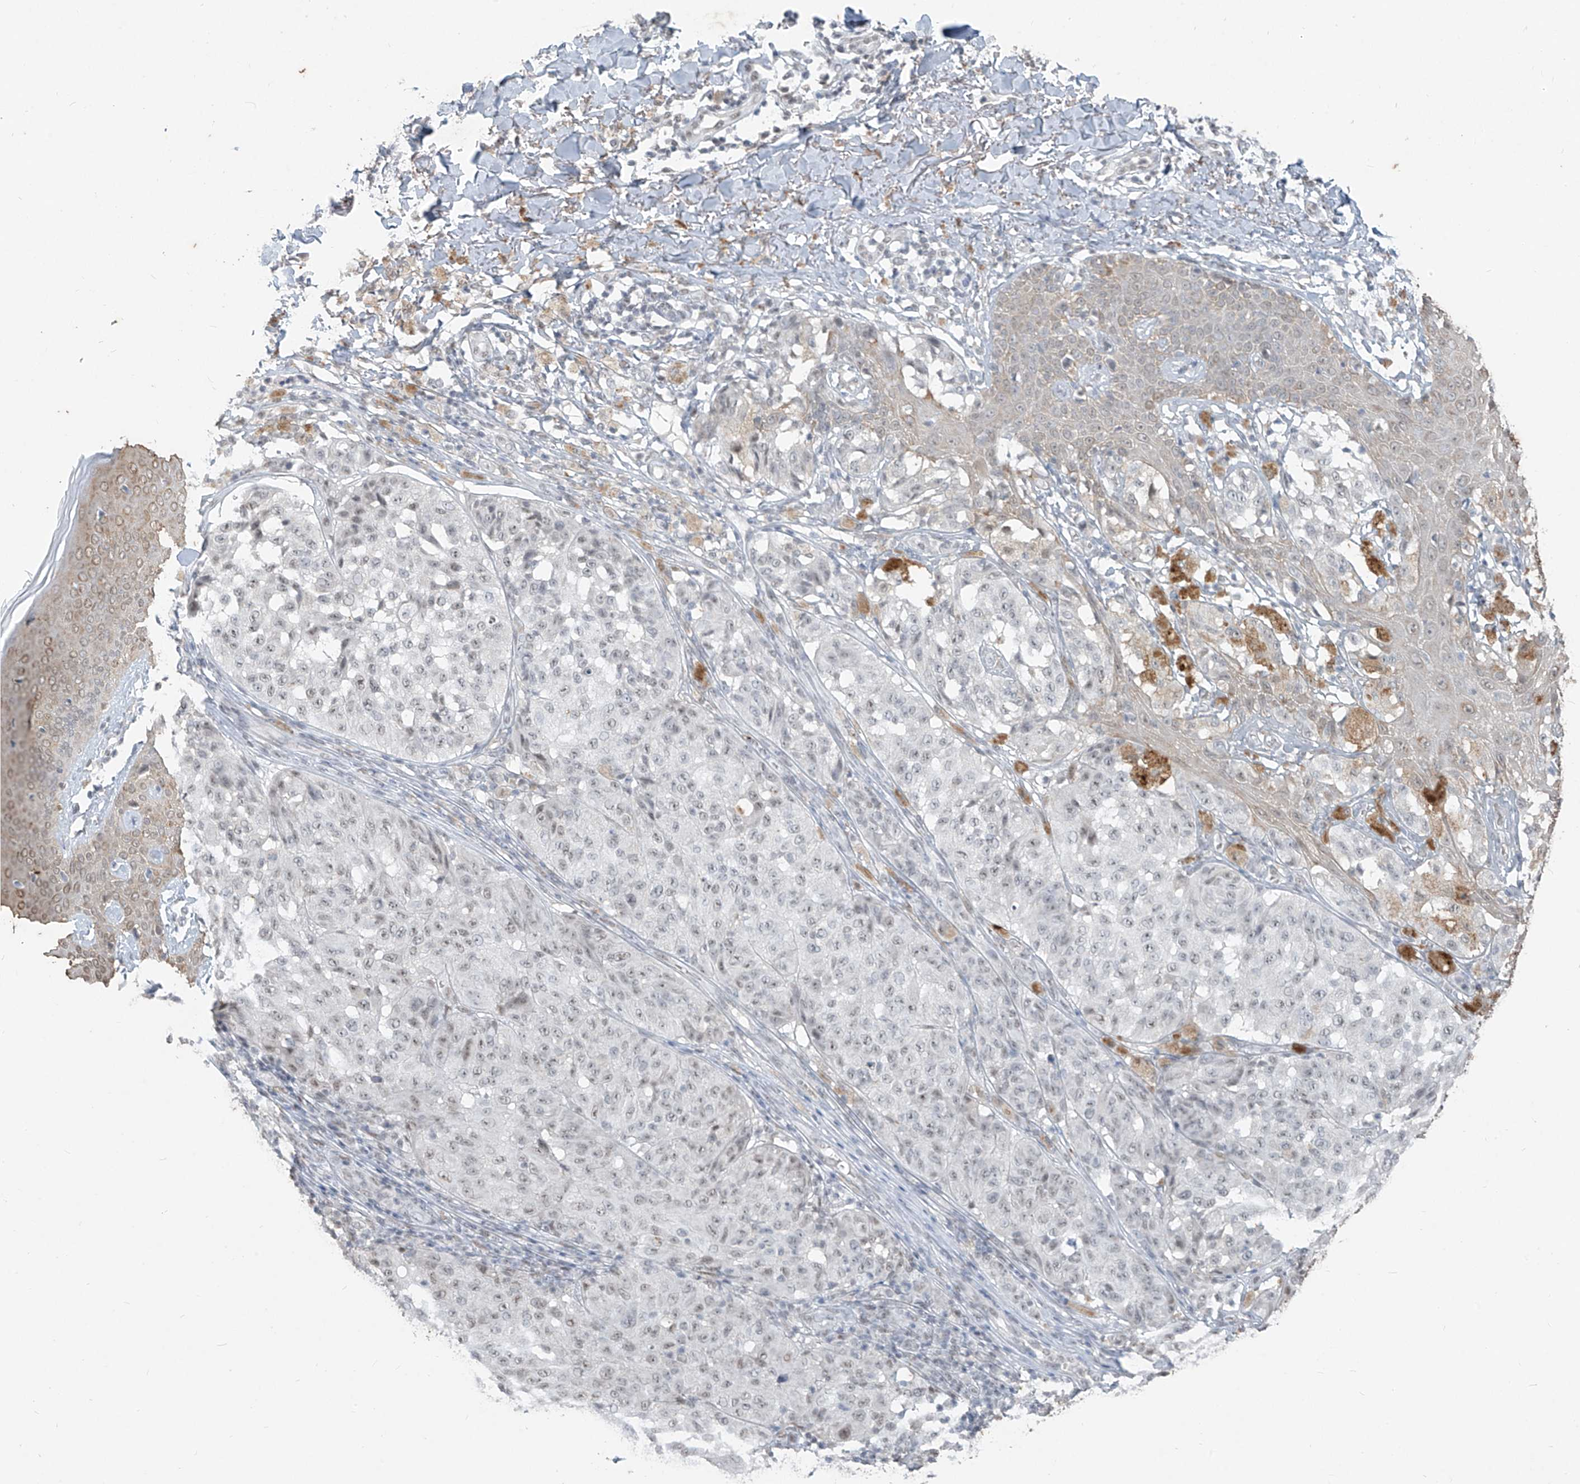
{"staining": {"intensity": "negative", "quantity": "none", "location": "none"}, "tissue": "melanoma", "cell_type": "Tumor cells", "image_type": "cancer", "snomed": [{"axis": "morphology", "description": "Malignant melanoma, NOS"}, {"axis": "topography", "description": "Skin"}], "caption": "DAB (3,3'-diaminobenzidine) immunohistochemical staining of human malignant melanoma exhibits no significant expression in tumor cells.", "gene": "TFEC", "patient": {"sex": "female", "age": 46}}